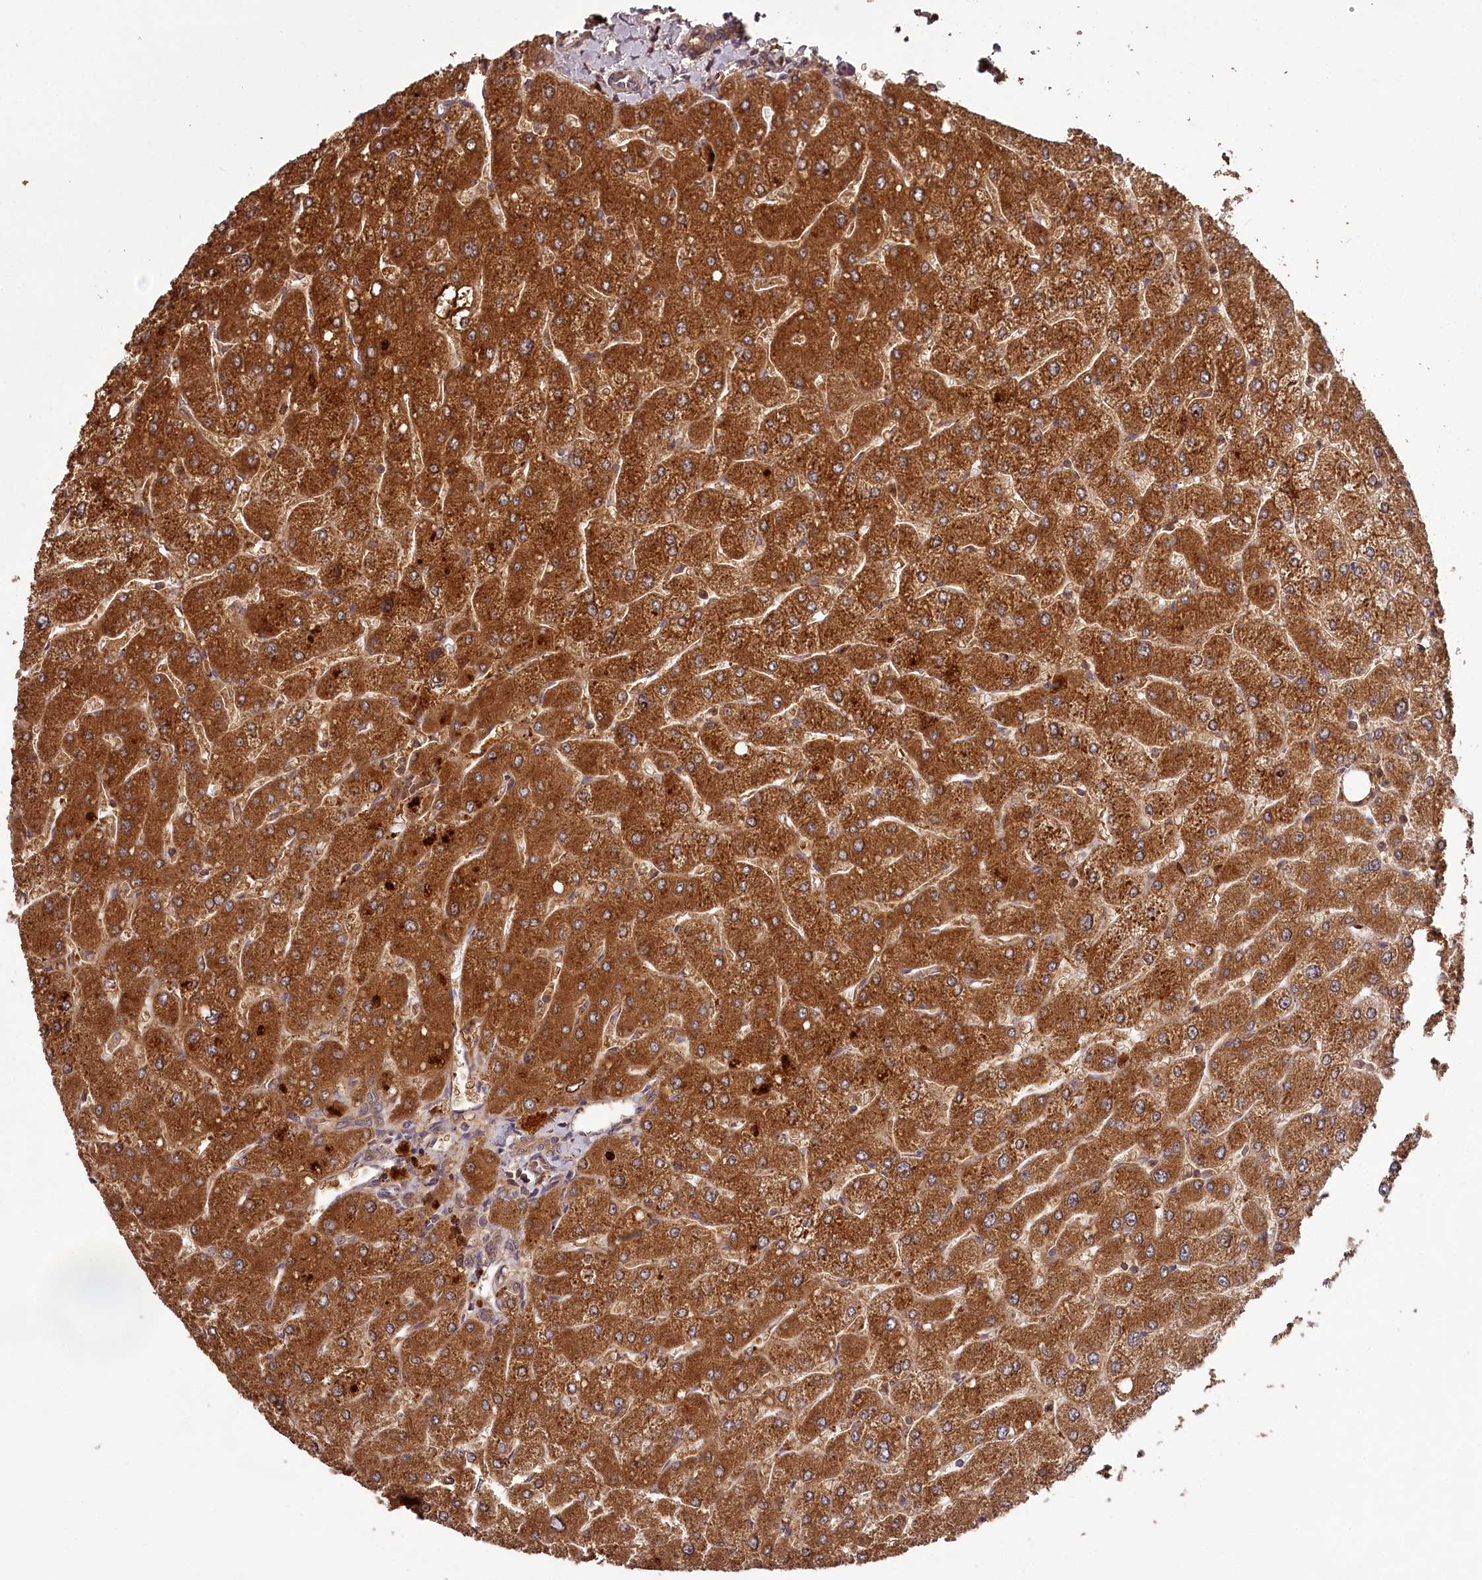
{"staining": {"intensity": "moderate", "quantity": ">75%", "location": "cytoplasmic/membranous"}, "tissue": "liver", "cell_type": "Cholangiocytes", "image_type": "normal", "snomed": [{"axis": "morphology", "description": "Normal tissue, NOS"}, {"axis": "topography", "description": "Liver"}], "caption": "Unremarkable liver reveals moderate cytoplasmic/membranous staining in about >75% of cholangiocytes, visualized by immunohistochemistry.", "gene": "TTC12", "patient": {"sex": "male", "age": 55}}